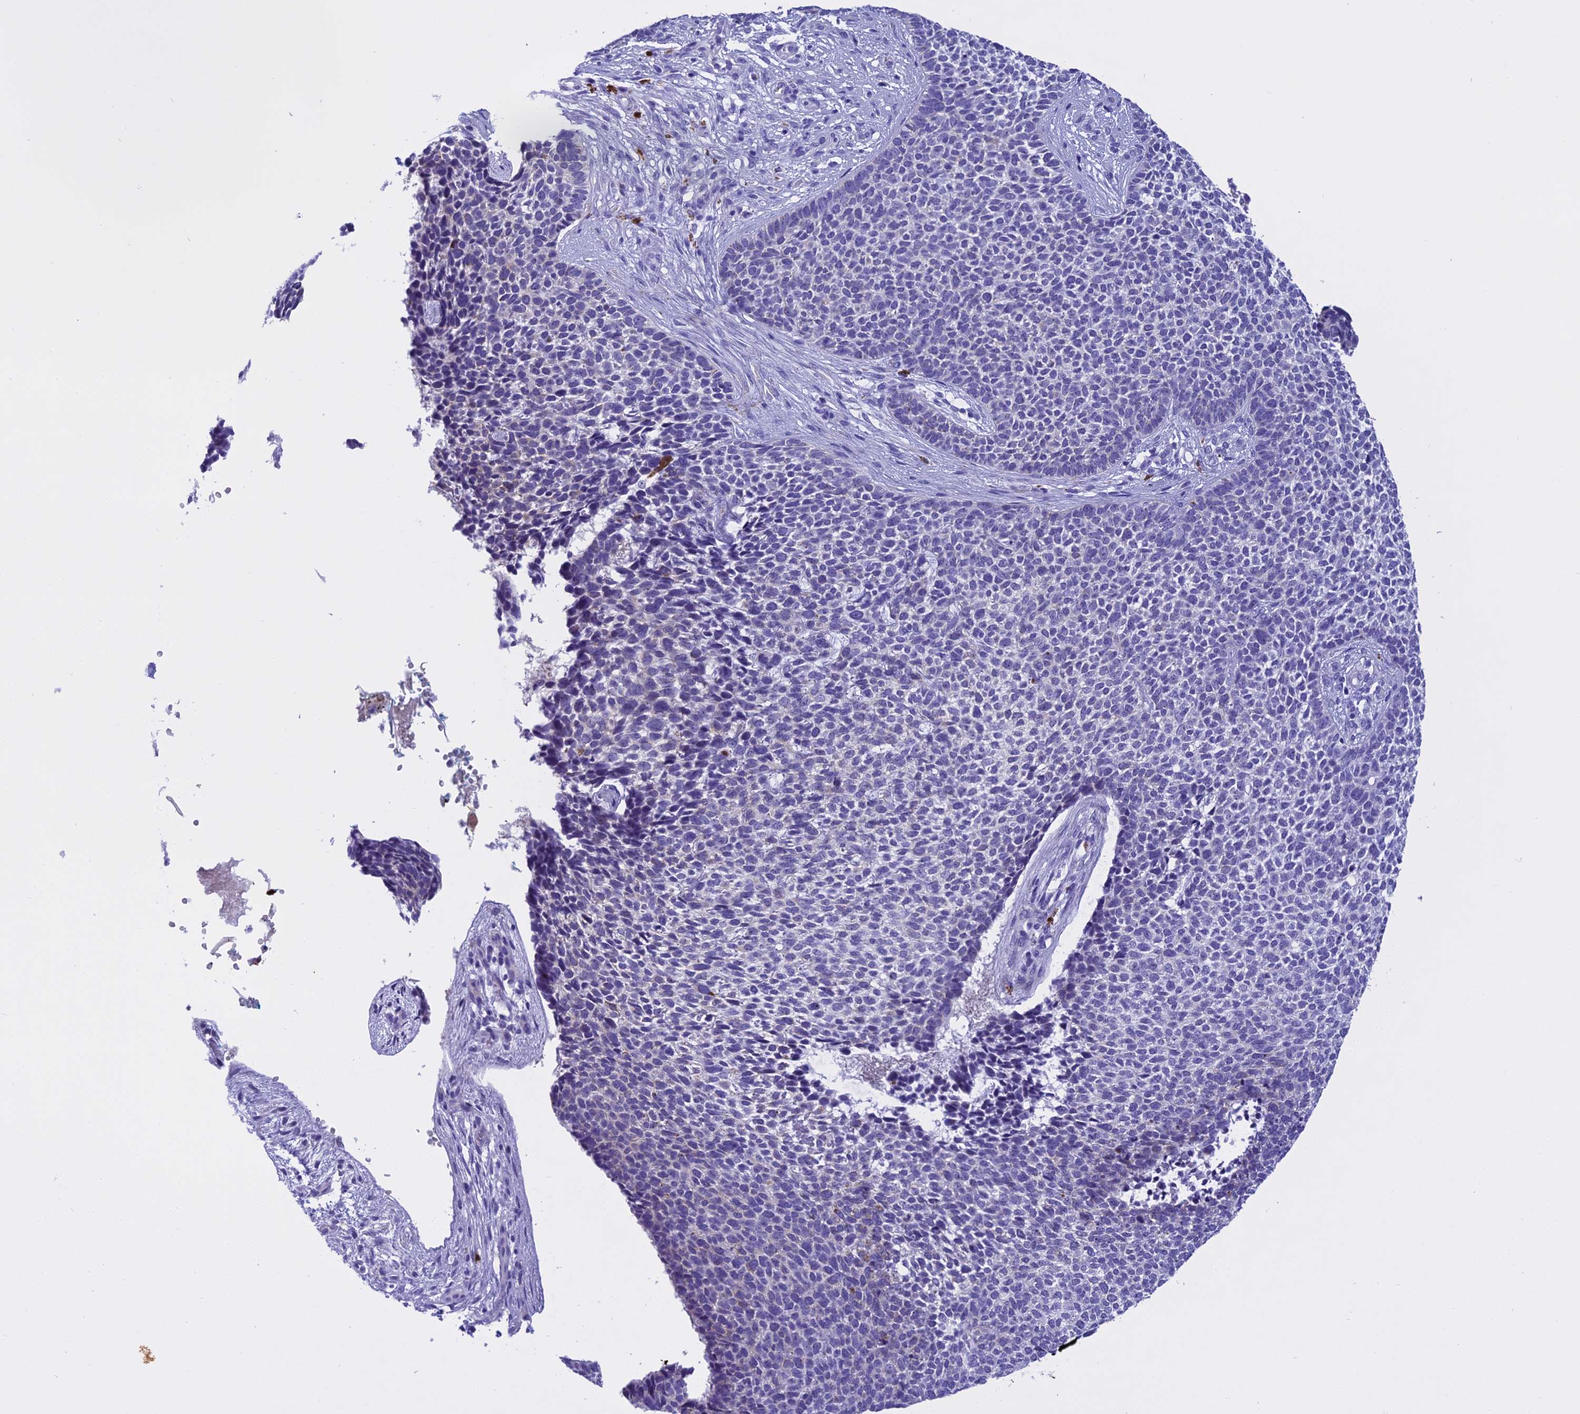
{"staining": {"intensity": "negative", "quantity": "none", "location": "none"}, "tissue": "skin cancer", "cell_type": "Tumor cells", "image_type": "cancer", "snomed": [{"axis": "morphology", "description": "Basal cell carcinoma"}, {"axis": "topography", "description": "Skin"}], "caption": "Photomicrograph shows no protein positivity in tumor cells of basal cell carcinoma (skin) tissue.", "gene": "KCTD14", "patient": {"sex": "female", "age": 84}}